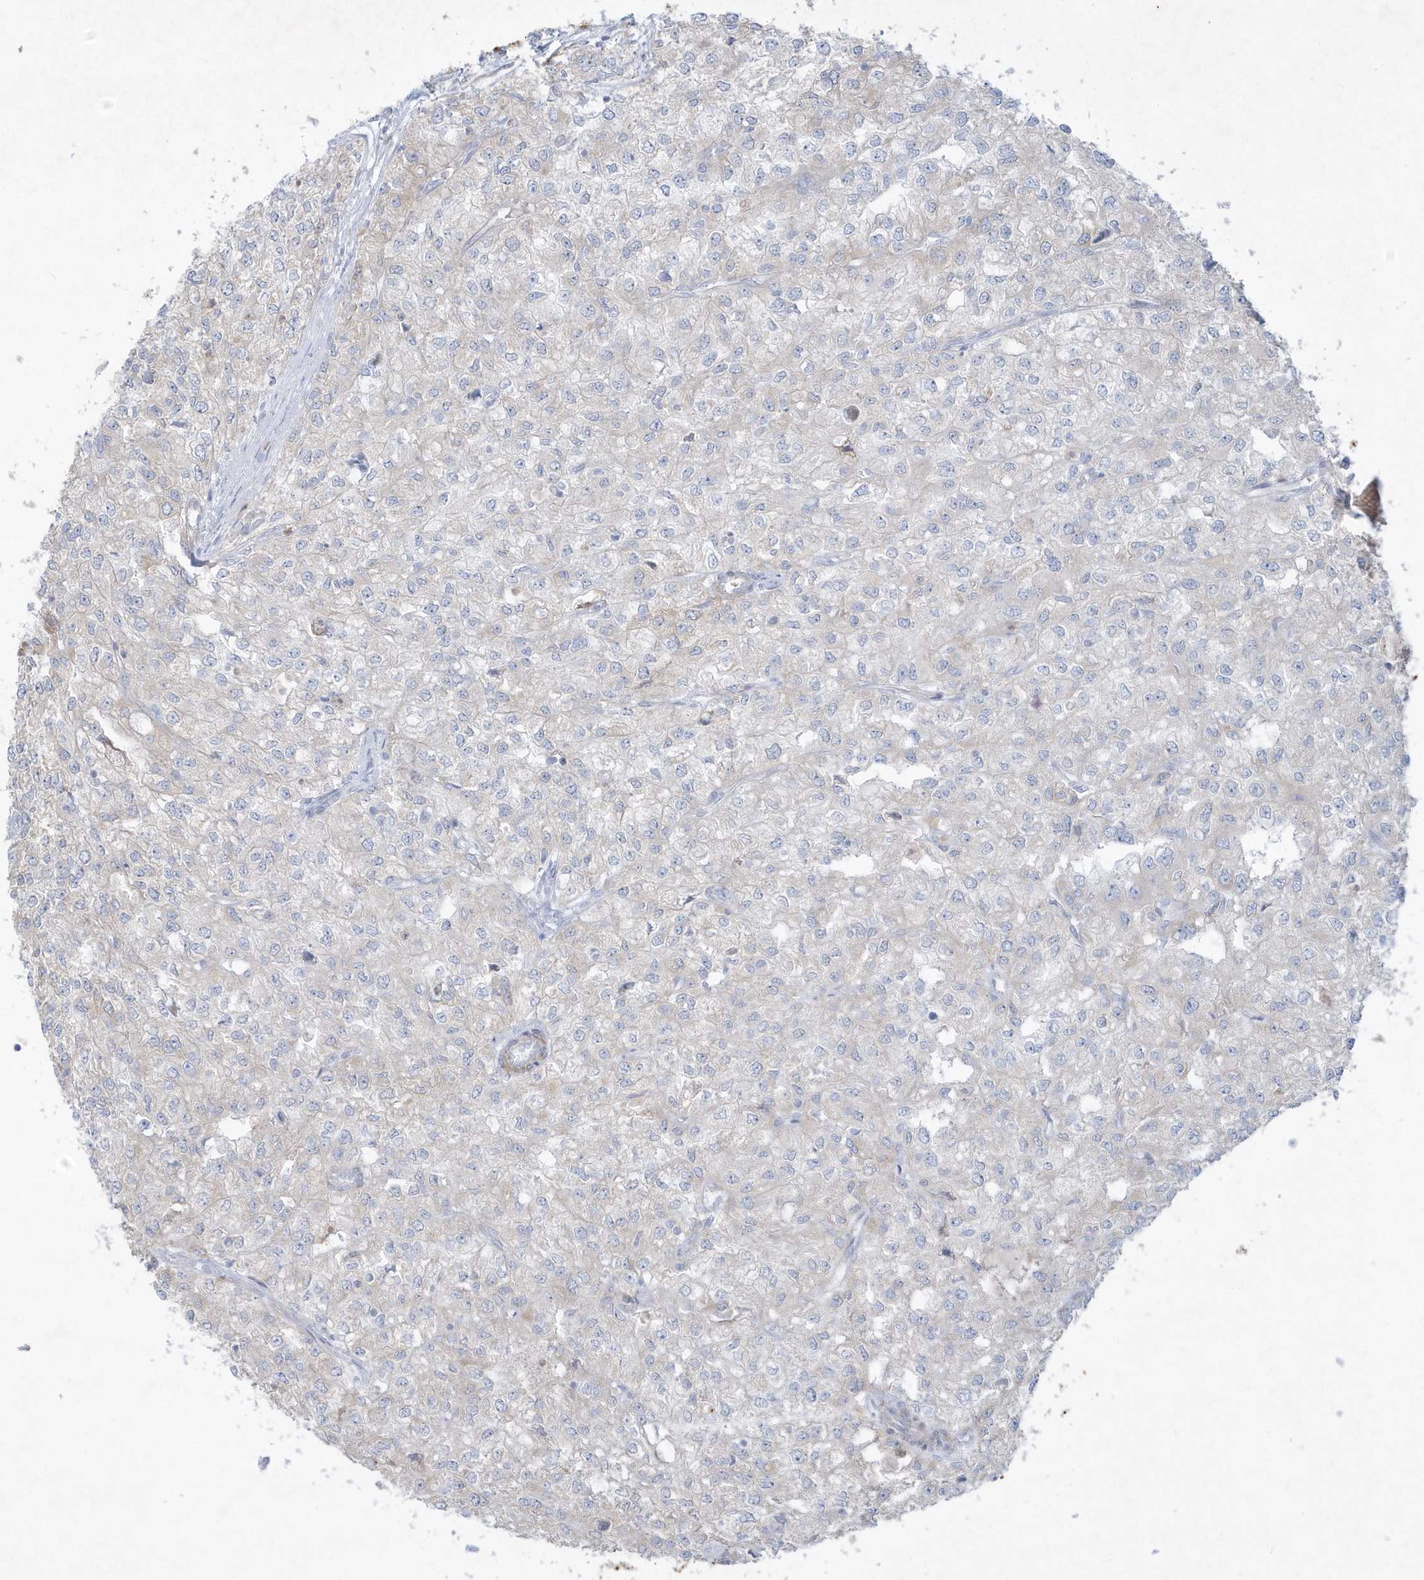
{"staining": {"intensity": "negative", "quantity": "none", "location": "none"}, "tissue": "renal cancer", "cell_type": "Tumor cells", "image_type": "cancer", "snomed": [{"axis": "morphology", "description": "Adenocarcinoma, NOS"}, {"axis": "topography", "description": "Kidney"}], "caption": "Immunohistochemistry (IHC) histopathology image of renal cancer (adenocarcinoma) stained for a protein (brown), which displays no staining in tumor cells.", "gene": "LARS1", "patient": {"sex": "female", "age": 54}}